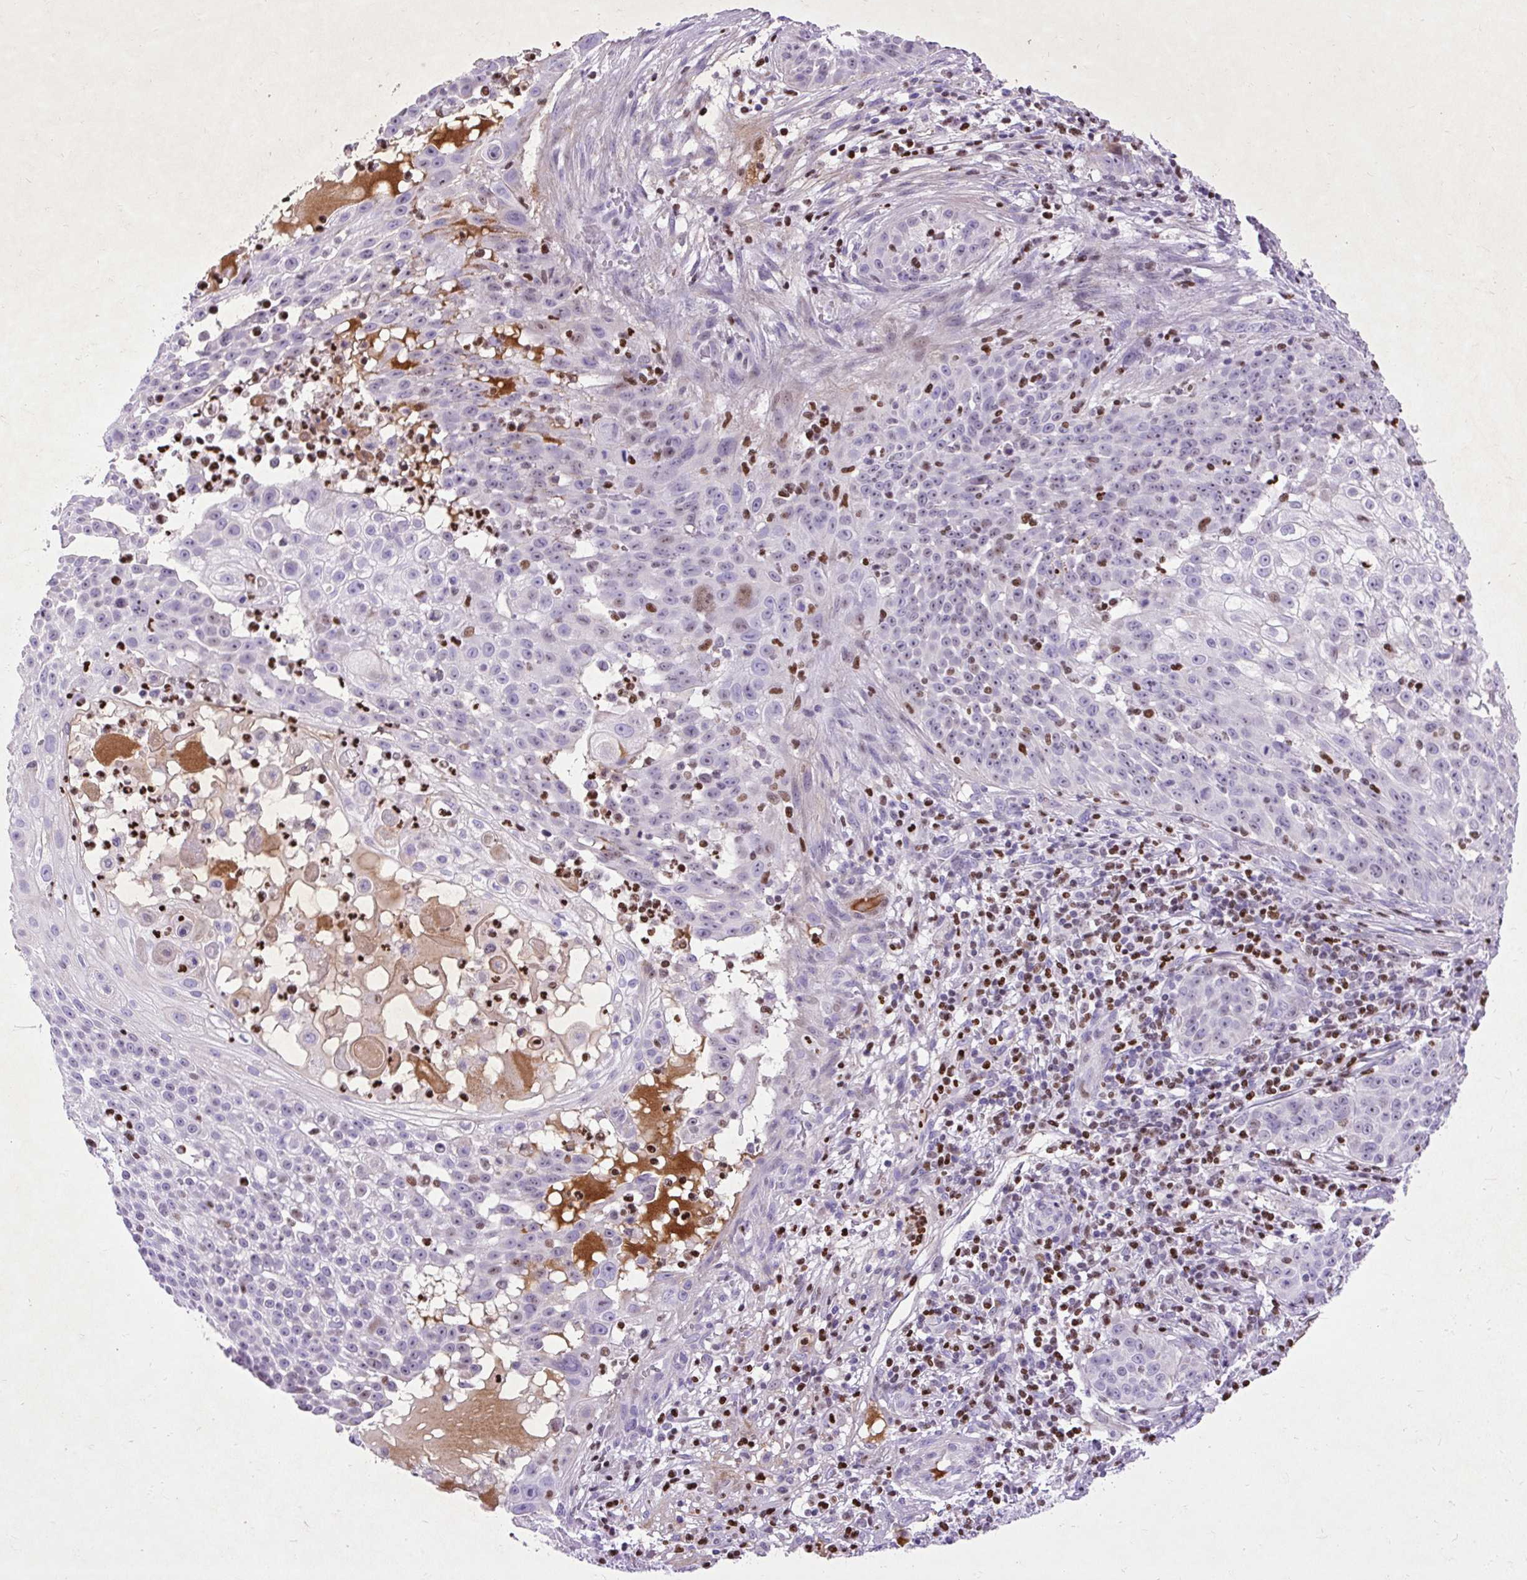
{"staining": {"intensity": "weak", "quantity": "<25%", "location": "nuclear"}, "tissue": "skin cancer", "cell_type": "Tumor cells", "image_type": "cancer", "snomed": [{"axis": "morphology", "description": "Squamous cell carcinoma, NOS"}, {"axis": "topography", "description": "Skin"}], "caption": "Protein analysis of skin cancer (squamous cell carcinoma) displays no significant expression in tumor cells.", "gene": "SPC24", "patient": {"sex": "male", "age": 24}}